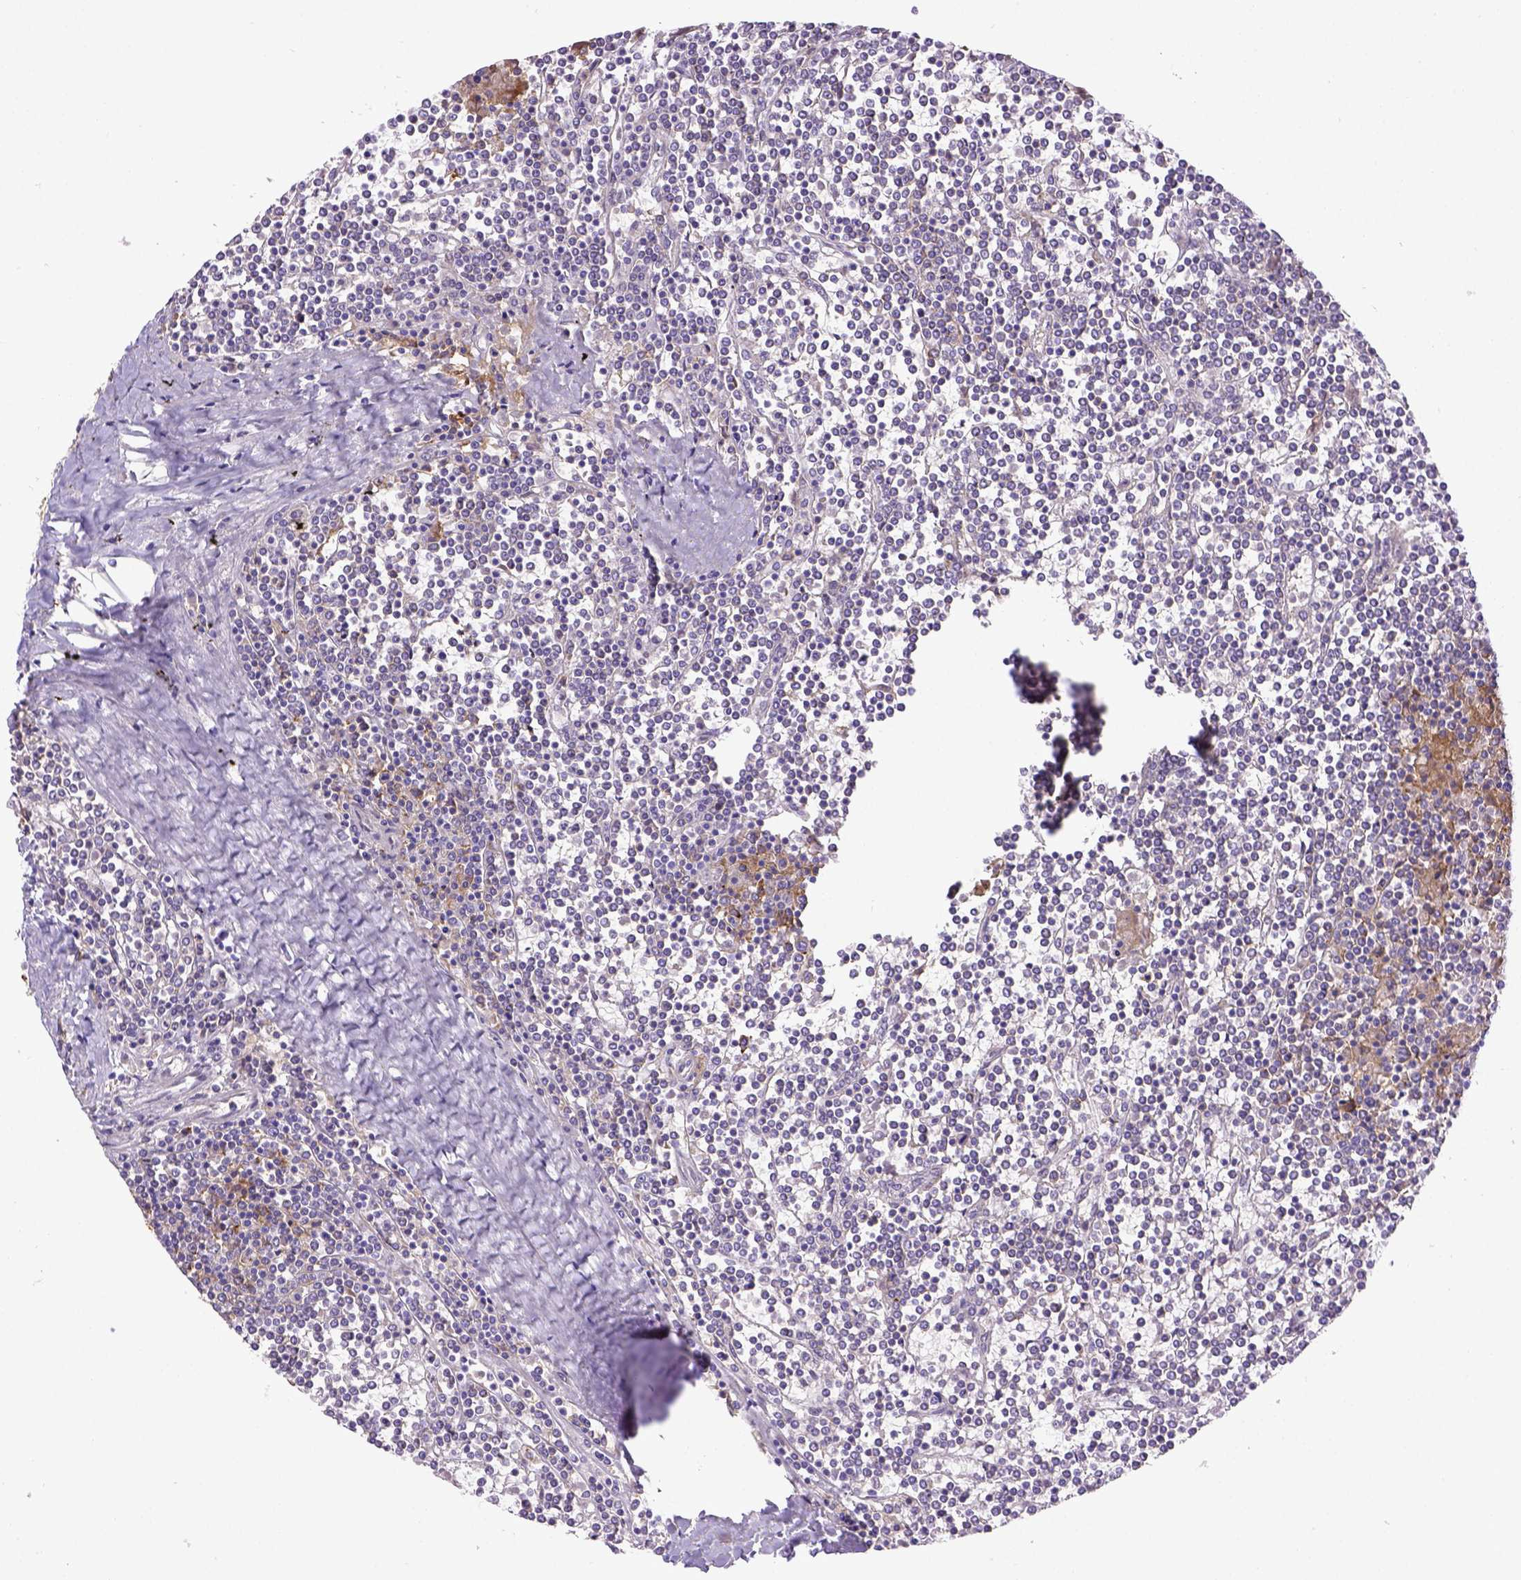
{"staining": {"intensity": "weak", "quantity": "<25%", "location": "cytoplasmic/membranous"}, "tissue": "lymphoma", "cell_type": "Tumor cells", "image_type": "cancer", "snomed": [{"axis": "morphology", "description": "Malignant lymphoma, non-Hodgkin's type, Low grade"}, {"axis": "topography", "description": "Spleen"}], "caption": "Immunohistochemical staining of lymphoma demonstrates no significant positivity in tumor cells.", "gene": "CD40", "patient": {"sex": "female", "age": 19}}